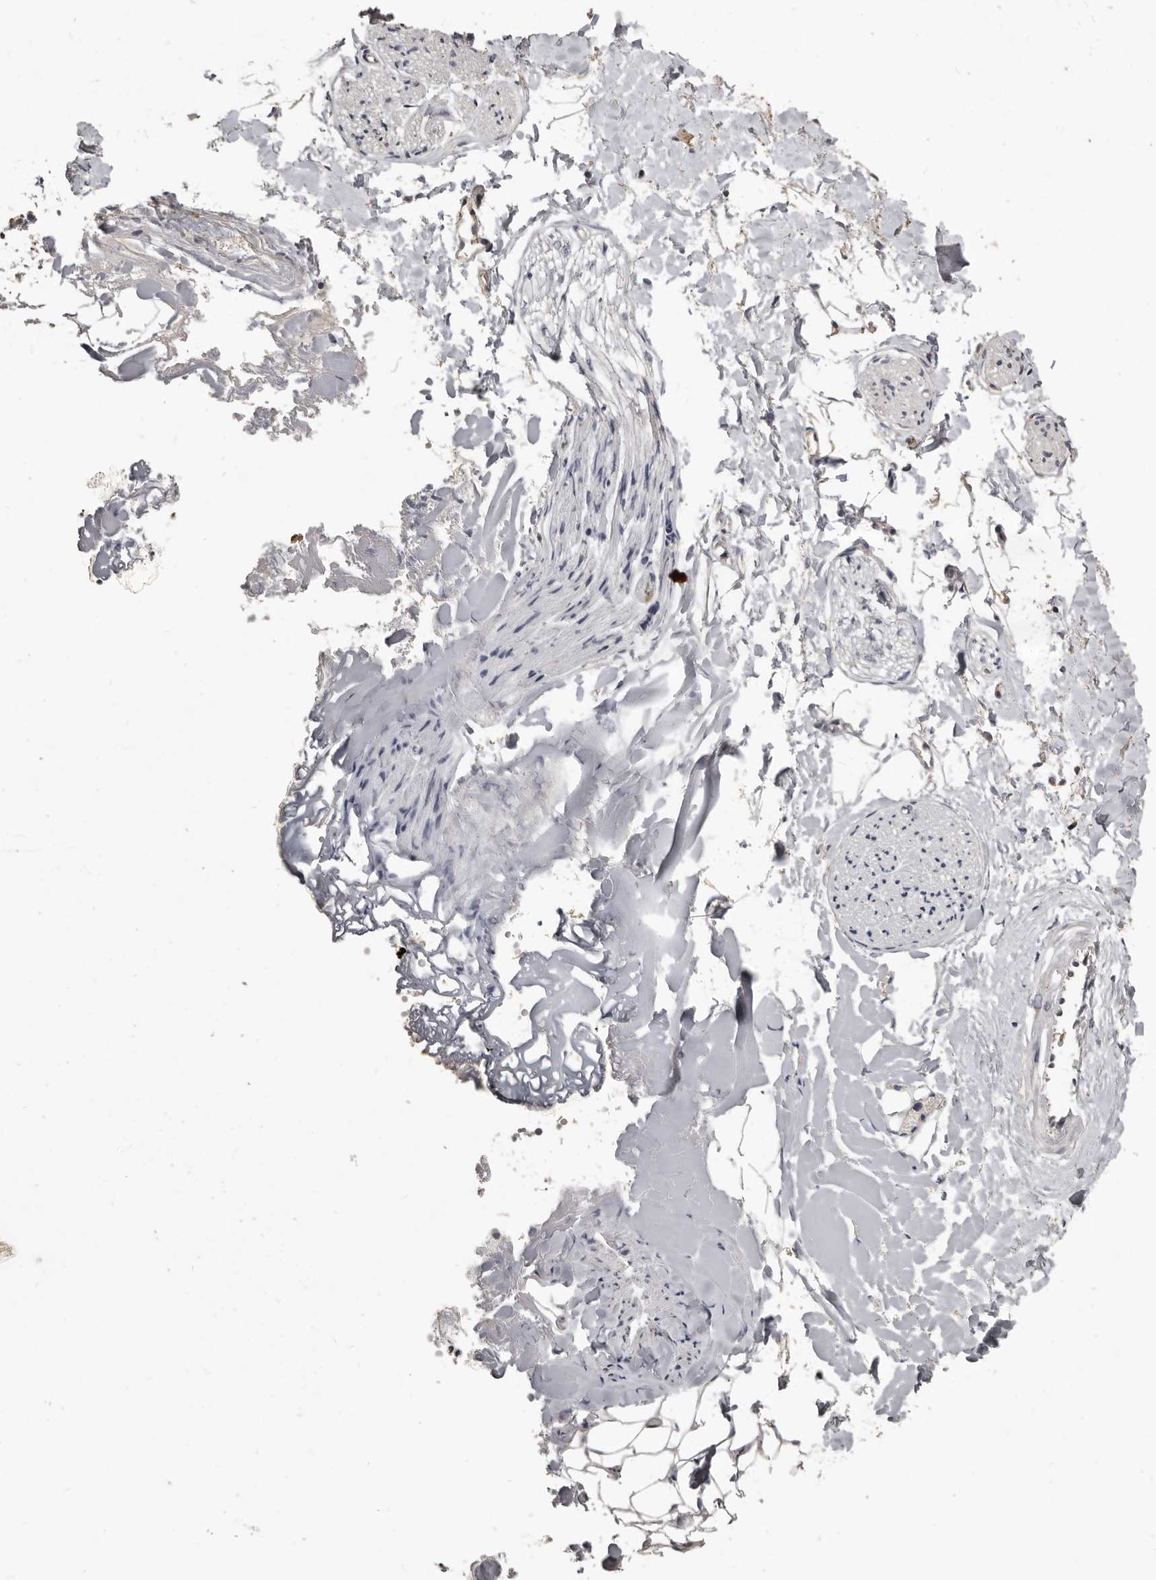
{"staining": {"intensity": "moderate", "quantity": "<25%", "location": "cytoplasmic/membranous"}, "tissue": "soft tissue", "cell_type": "Fibroblasts", "image_type": "normal", "snomed": [{"axis": "morphology", "description": "Normal tissue, NOS"}, {"axis": "morphology", "description": "Adenocarcinoma, NOS"}, {"axis": "topography", "description": "Smooth muscle"}, {"axis": "topography", "description": "Colon"}], "caption": "Immunohistochemistry of benign human soft tissue exhibits low levels of moderate cytoplasmic/membranous staining in approximately <25% of fibroblasts. The staining was performed using DAB (3,3'-diaminobenzidine) to visualize the protein expression in brown, while the nuclei were stained in blue with hematoxylin (Magnification: 20x).", "gene": "ZFP14", "patient": {"sex": "male", "age": 14}}